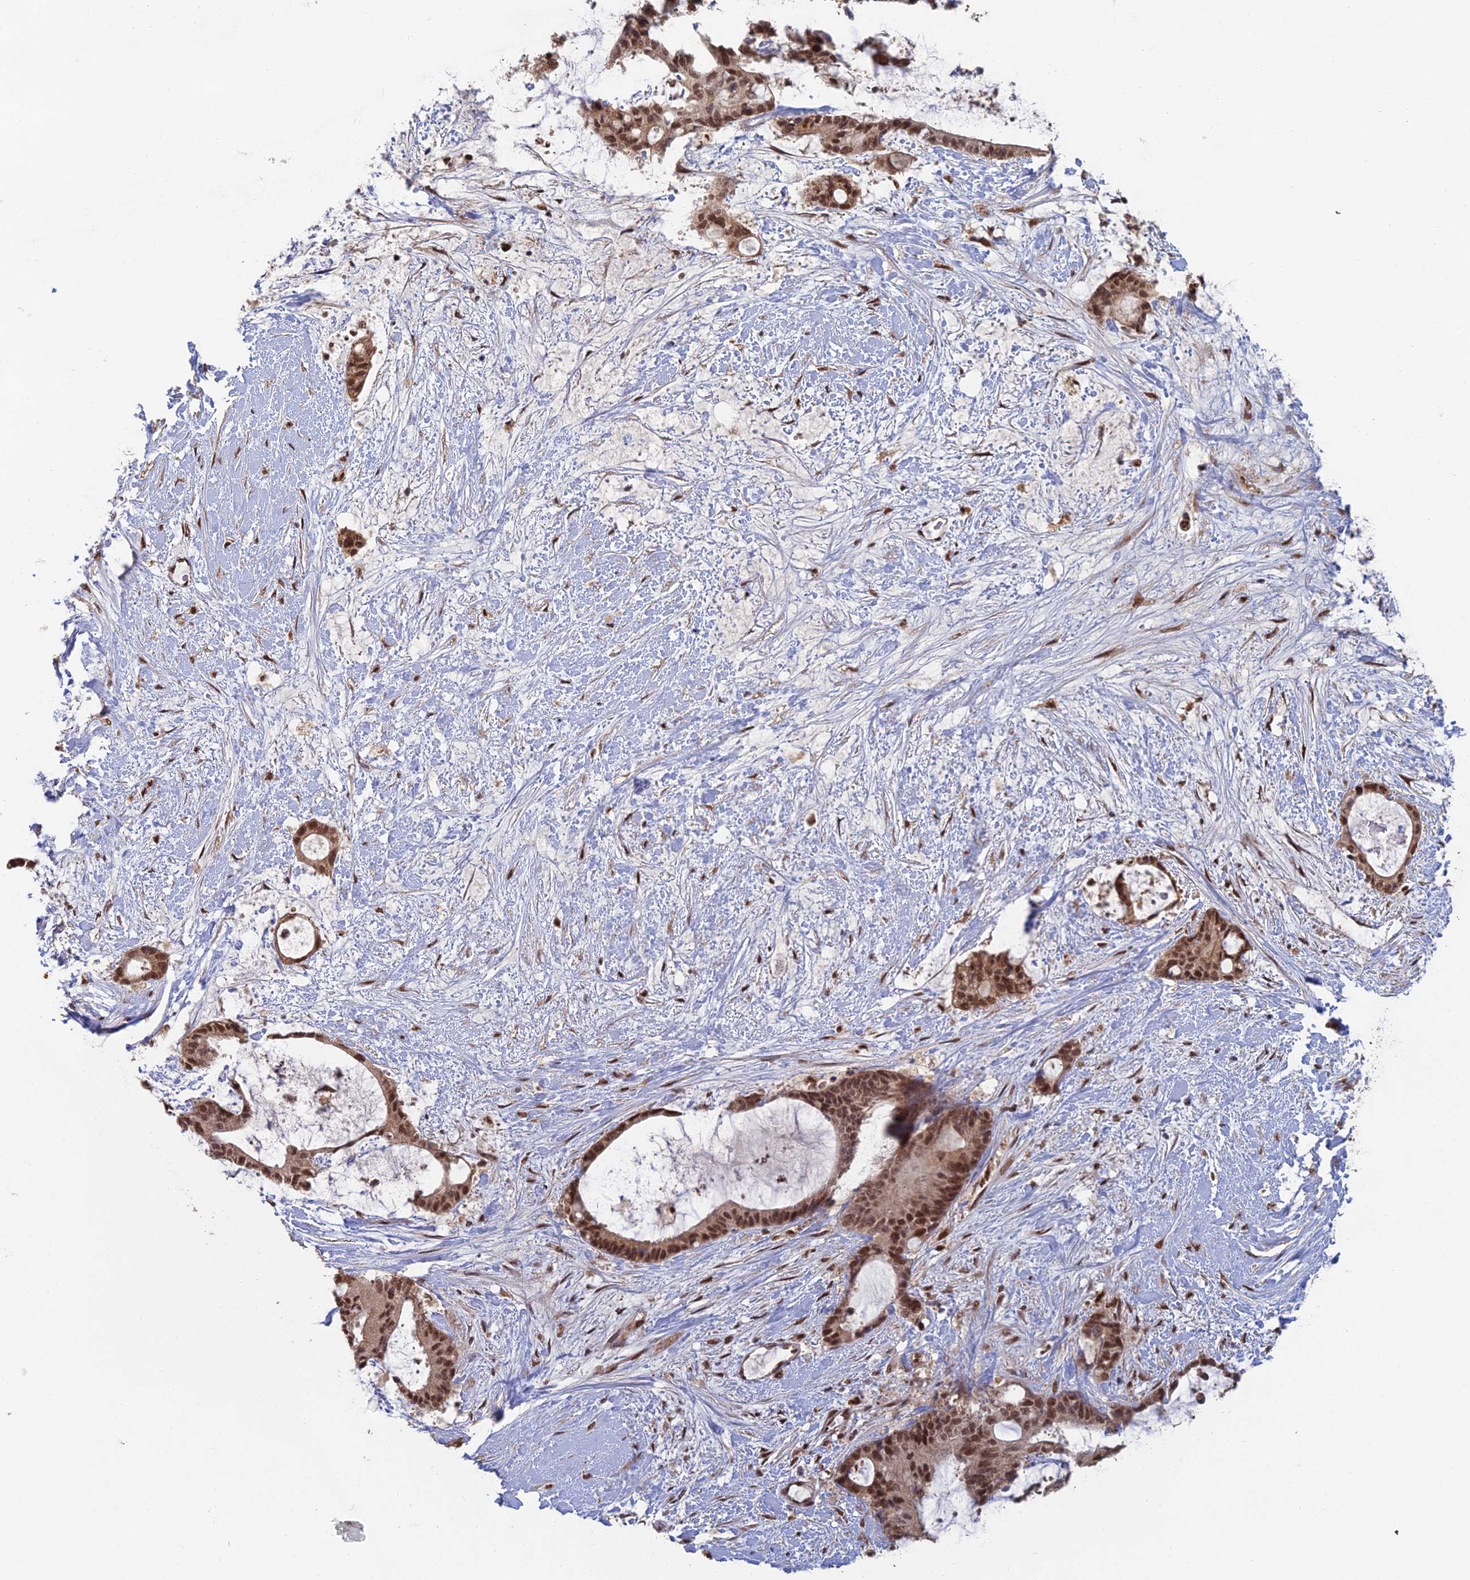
{"staining": {"intensity": "moderate", "quantity": ">75%", "location": "nuclear"}, "tissue": "liver cancer", "cell_type": "Tumor cells", "image_type": "cancer", "snomed": [{"axis": "morphology", "description": "Normal tissue, NOS"}, {"axis": "morphology", "description": "Cholangiocarcinoma"}, {"axis": "topography", "description": "Liver"}, {"axis": "topography", "description": "Peripheral nerve tissue"}], "caption": "Tumor cells demonstrate medium levels of moderate nuclear expression in about >75% of cells in cholangiocarcinoma (liver).", "gene": "RANBP3", "patient": {"sex": "female", "age": 73}}